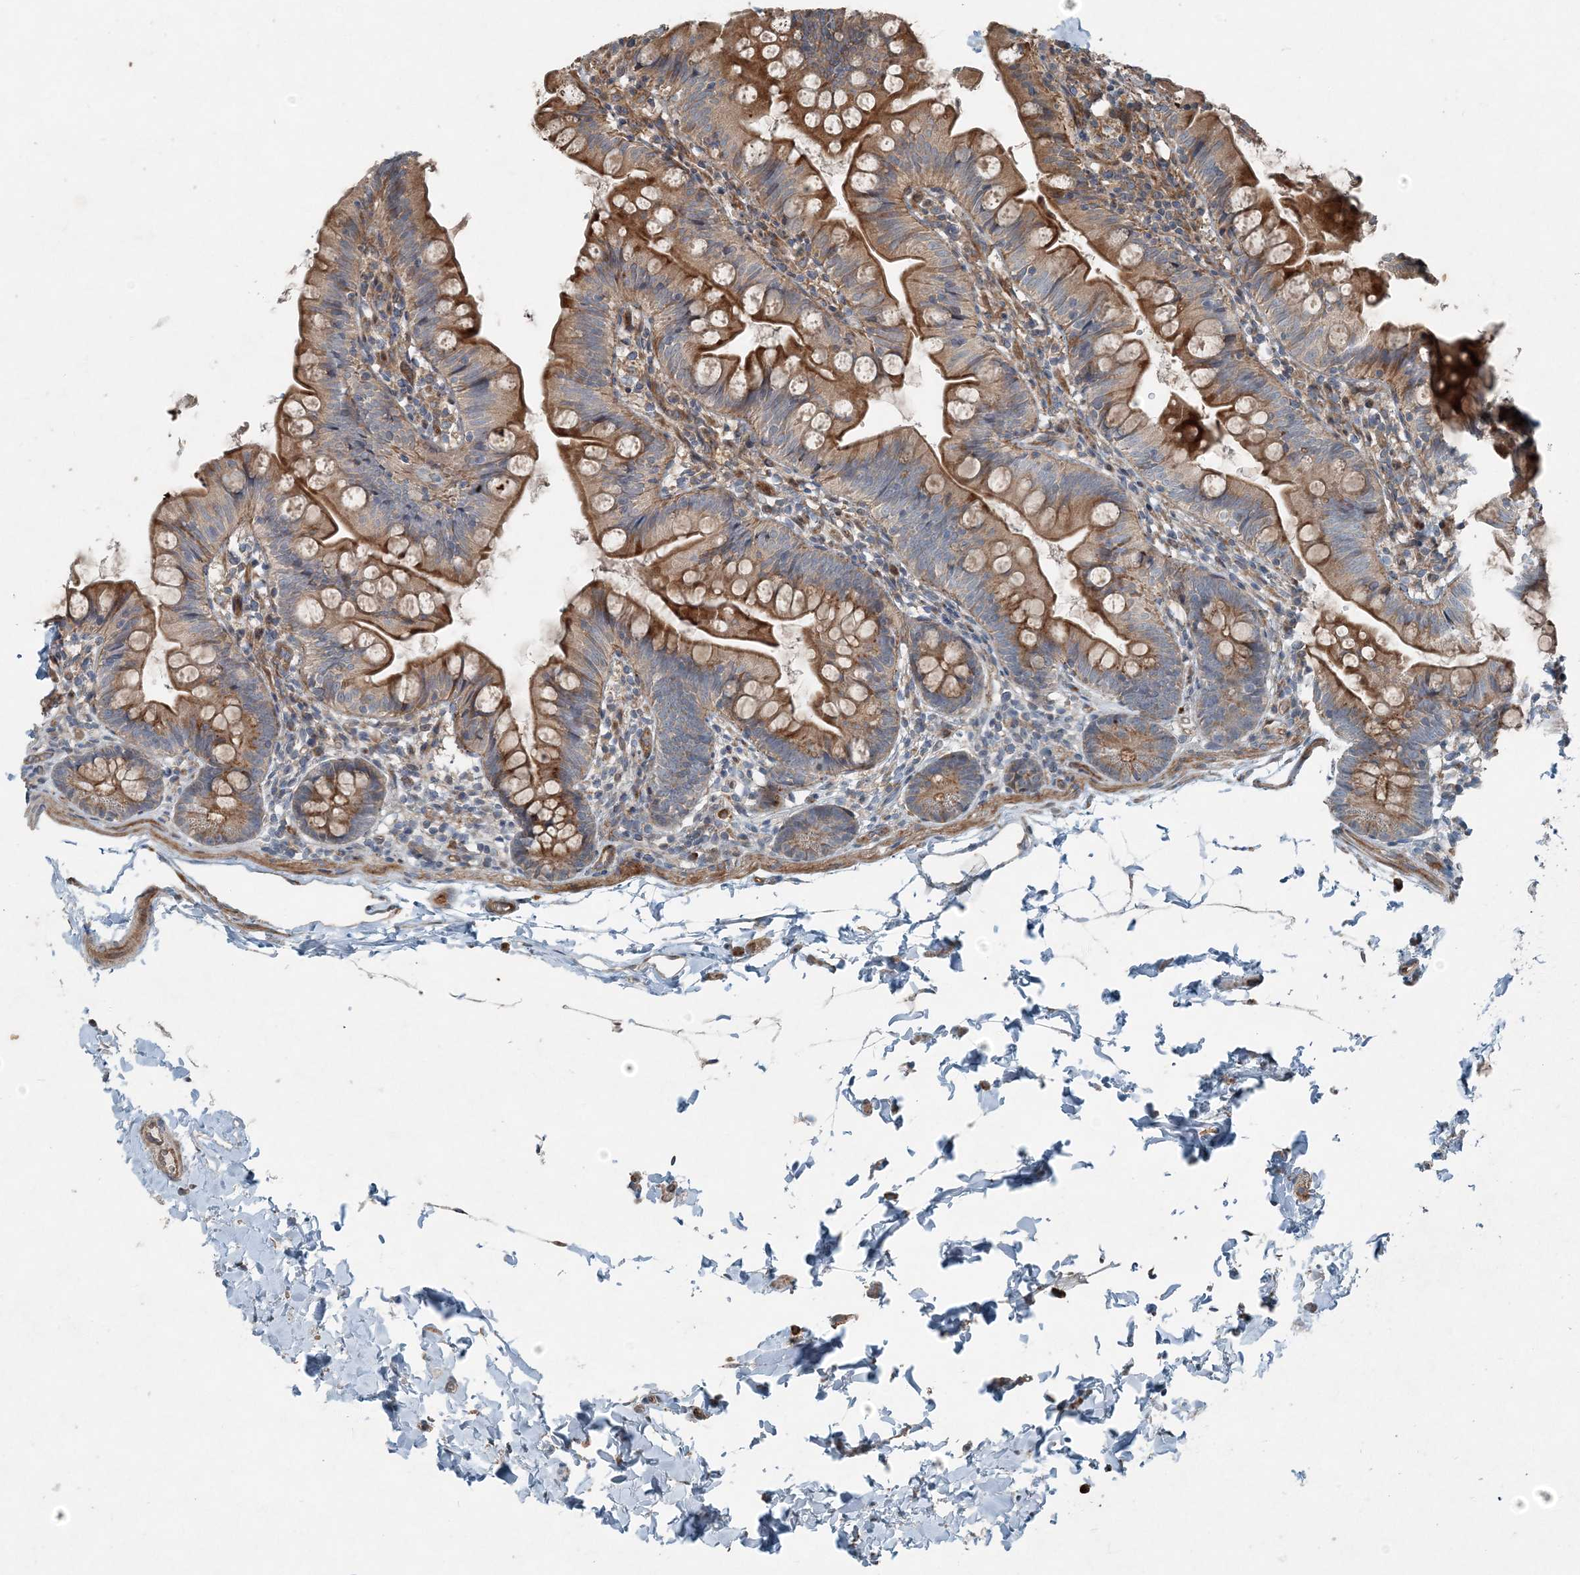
{"staining": {"intensity": "moderate", "quantity": ">75%", "location": "cytoplasmic/membranous"}, "tissue": "small intestine", "cell_type": "Glandular cells", "image_type": "normal", "snomed": [{"axis": "morphology", "description": "Normal tissue, NOS"}, {"axis": "topography", "description": "Small intestine"}], "caption": "Protein analysis of normal small intestine exhibits moderate cytoplasmic/membranous staining in about >75% of glandular cells.", "gene": "INTU", "patient": {"sex": "male", "age": 7}}